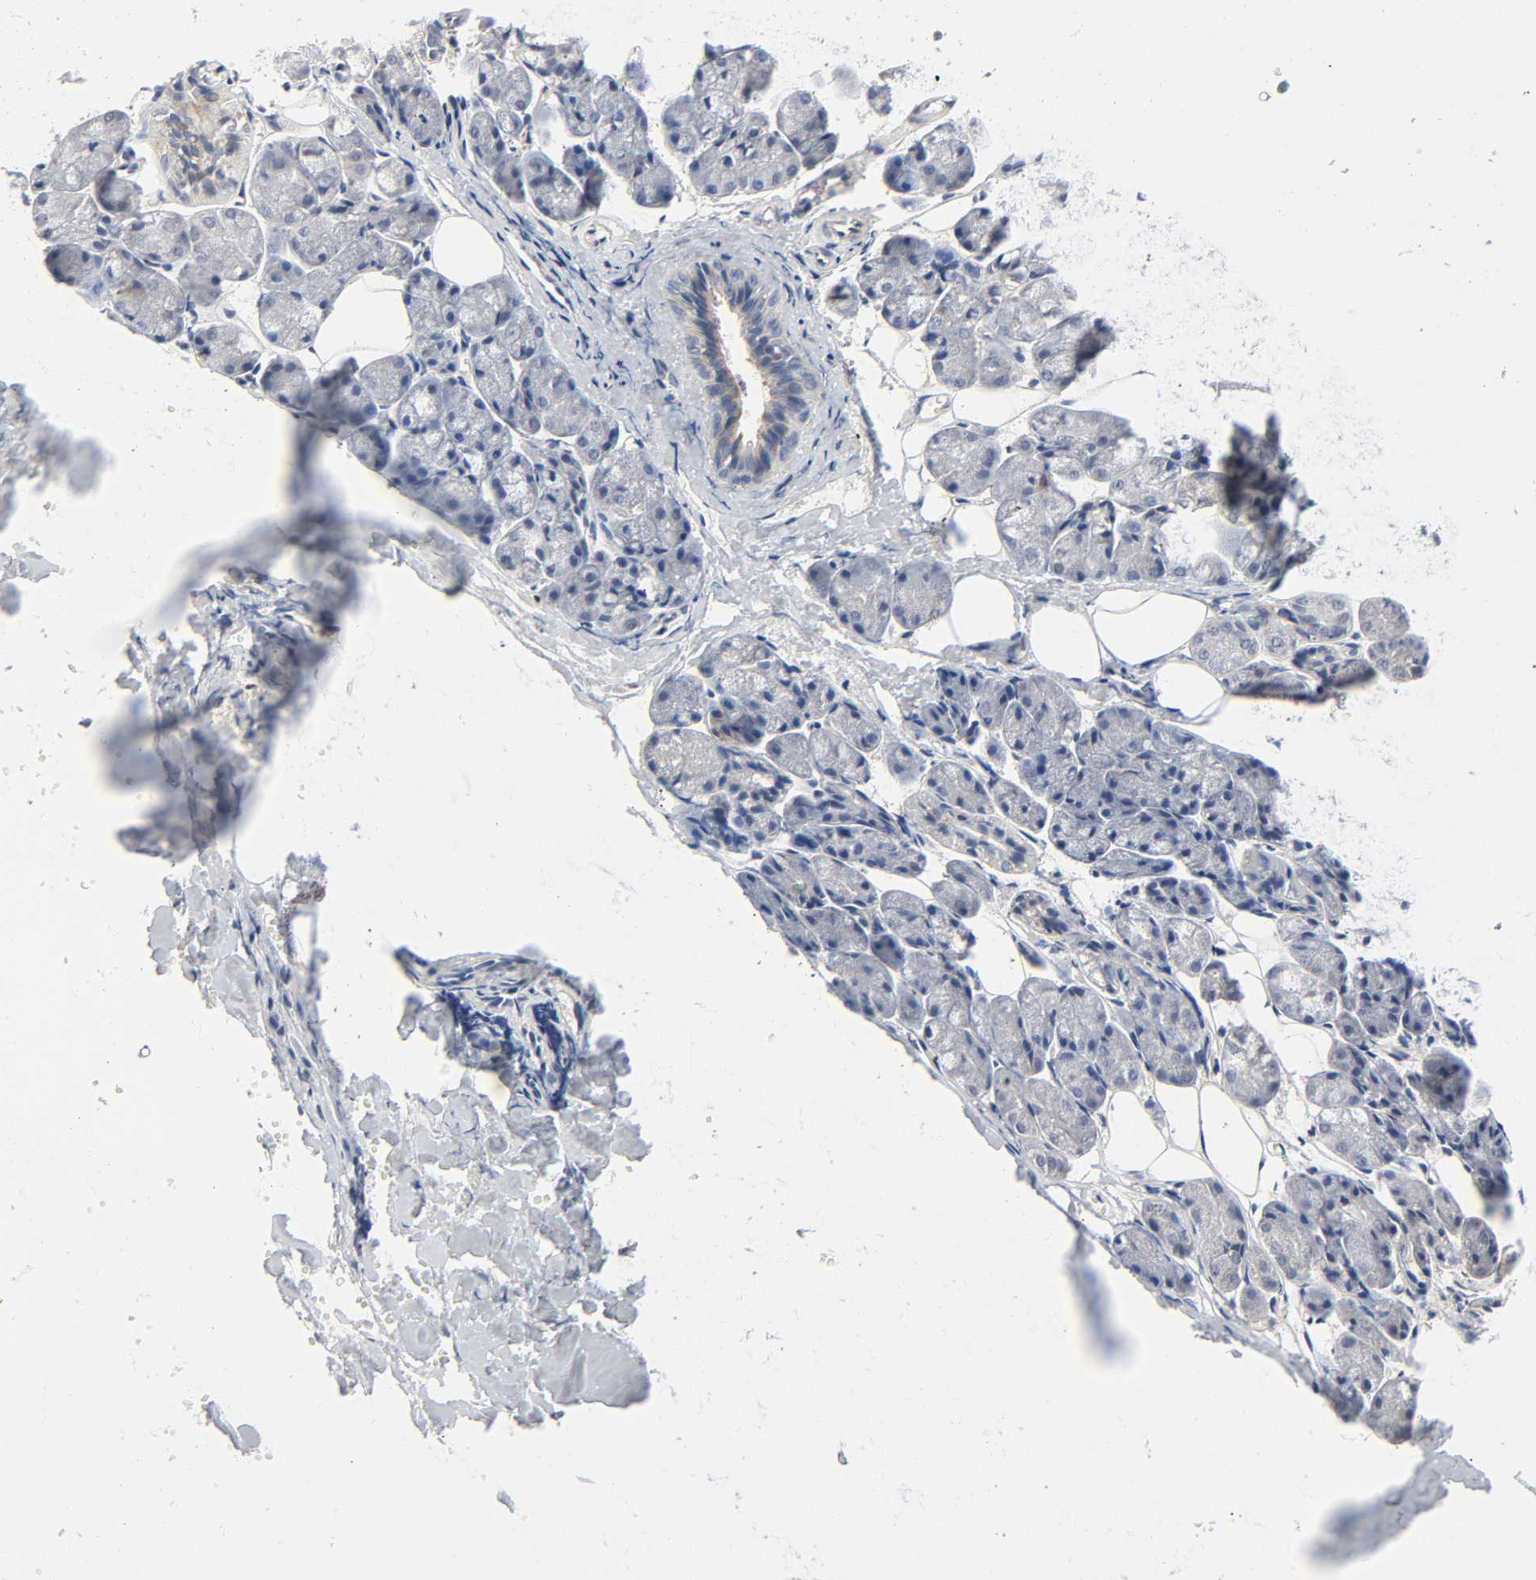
{"staining": {"intensity": "weak", "quantity": "<25%", "location": "cytoplasmic/membranous"}, "tissue": "salivary gland", "cell_type": "Glandular cells", "image_type": "normal", "snomed": [{"axis": "morphology", "description": "Normal tissue, NOS"}, {"axis": "morphology", "description": "Adenoma, NOS"}, {"axis": "topography", "description": "Salivary gland"}], "caption": "Normal salivary gland was stained to show a protein in brown. There is no significant staining in glandular cells. (IHC, brightfield microscopy, high magnification).", "gene": "CLEC4E", "patient": {"sex": "female", "age": 32}}